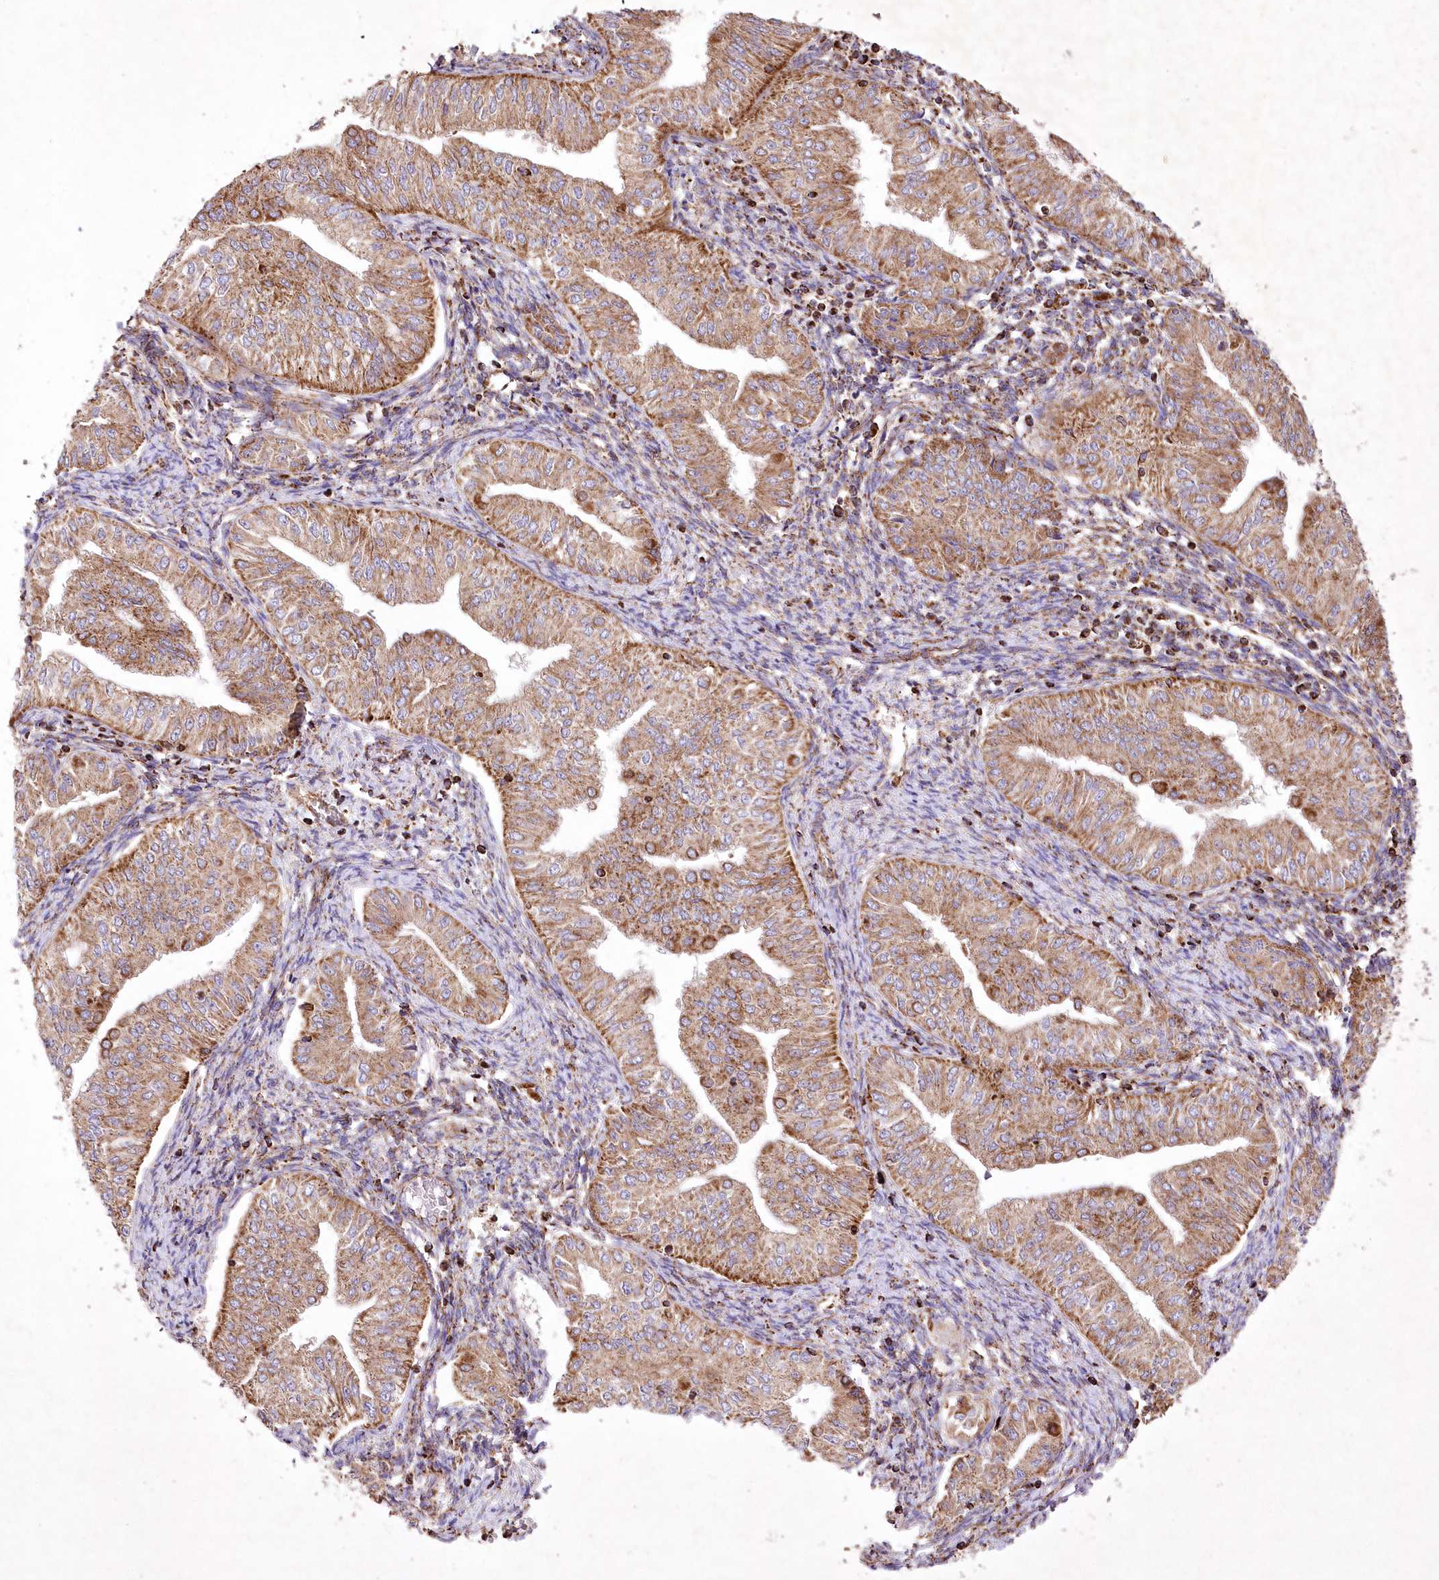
{"staining": {"intensity": "moderate", "quantity": ">75%", "location": "cytoplasmic/membranous"}, "tissue": "endometrial cancer", "cell_type": "Tumor cells", "image_type": "cancer", "snomed": [{"axis": "morphology", "description": "Normal tissue, NOS"}, {"axis": "morphology", "description": "Adenocarcinoma, NOS"}, {"axis": "topography", "description": "Endometrium"}], "caption": "Immunohistochemical staining of human endometrial adenocarcinoma shows medium levels of moderate cytoplasmic/membranous staining in about >75% of tumor cells.", "gene": "ASNSD1", "patient": {"sex": "female", "age": 53}}